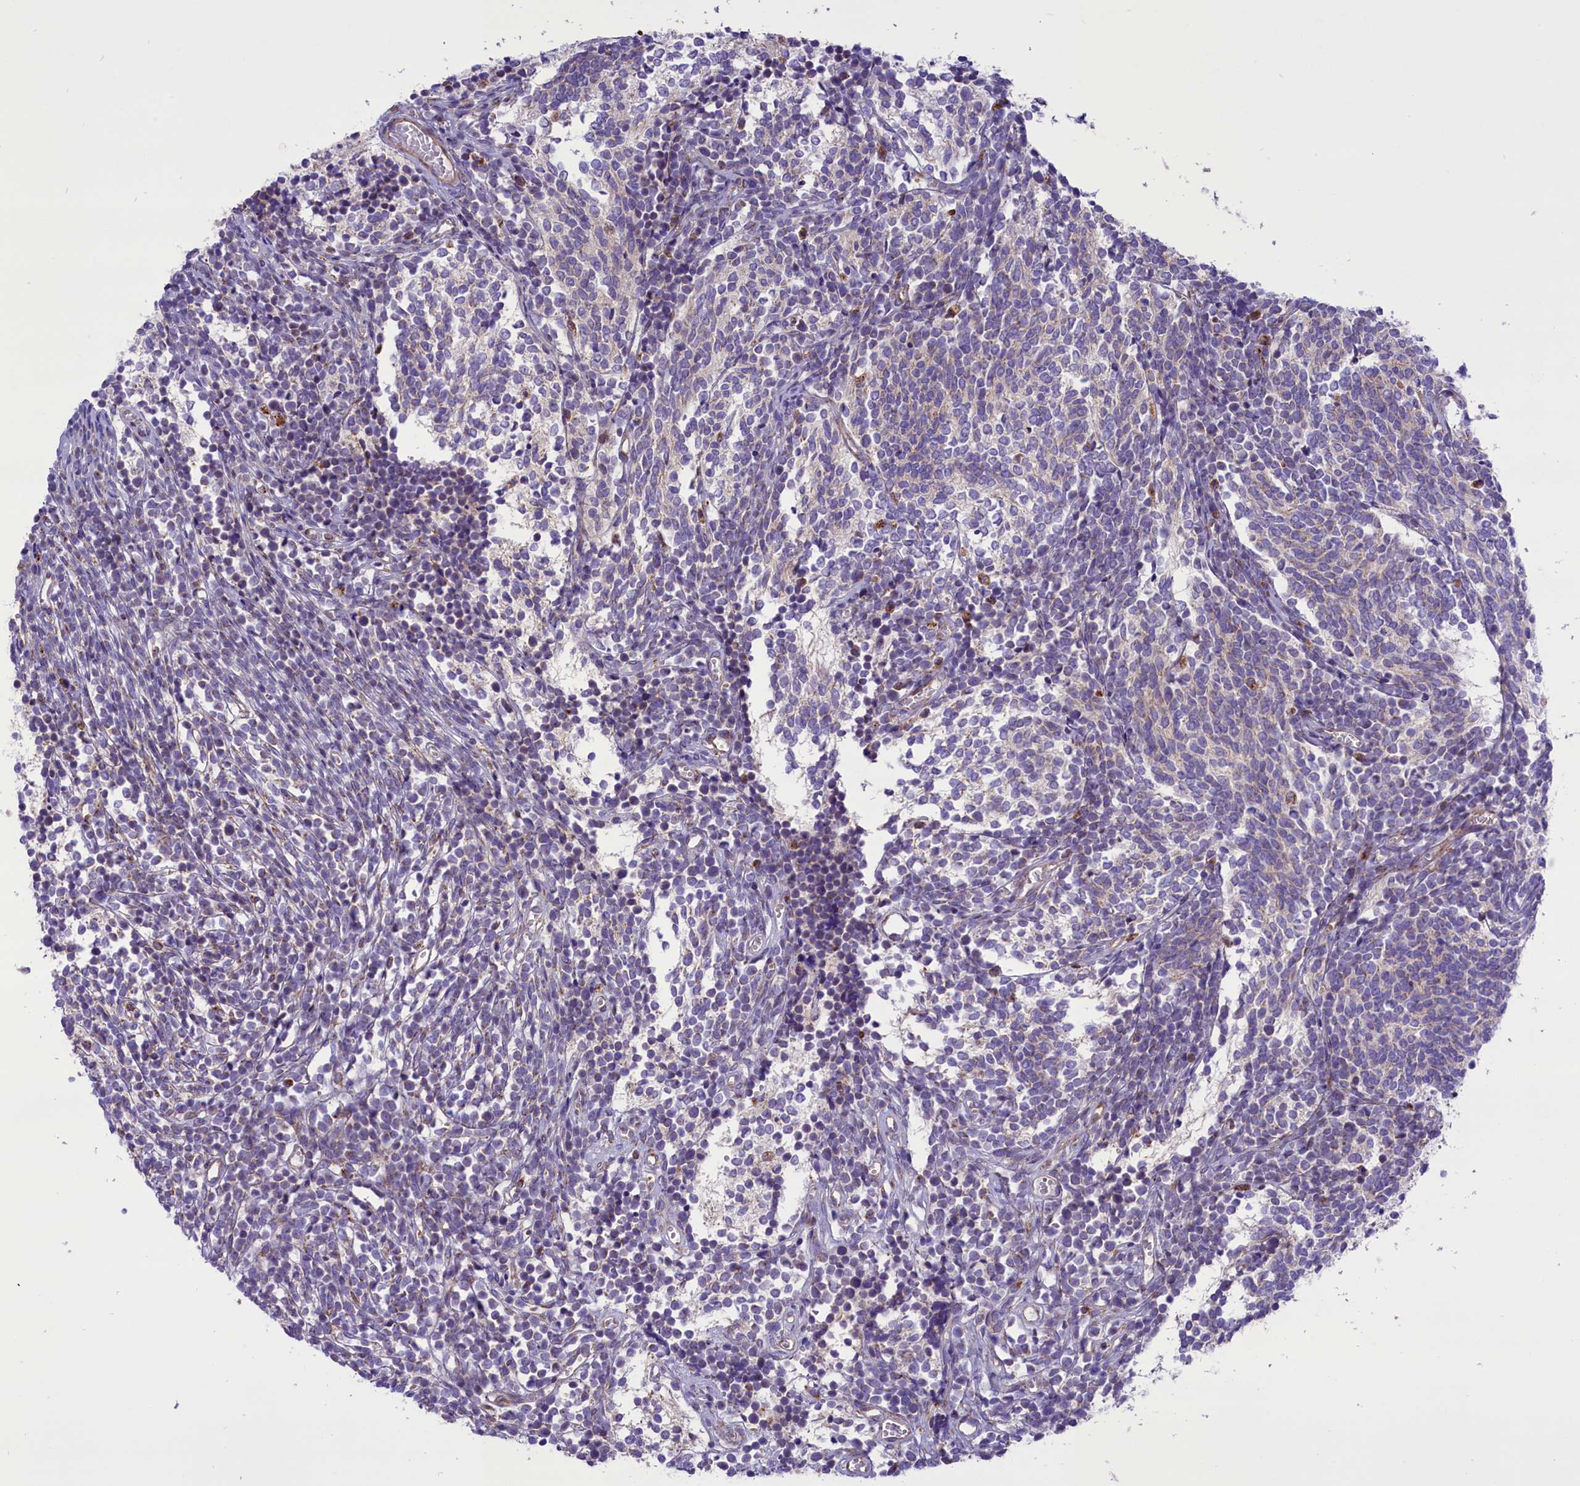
{"staining": {"intensity": "negative", "quantity": "none", "location": "none"}, "tissue": "glioma", "cell_type": "Tumor cells", "image_type": "cancer", "snomed": [{"axis": "morphology", "description": "Glioma, malignant, Low grade"}, {"axis": "topography", "description": "Brain"}], "caption": "High magnification brightfield microscopy of malignant low-grade glioma stained with DAB (brown) and counterstained with hematoxylin (blue): tumor cells show no significant positivity.", "gene": "PTPRU", "patient": {"sex": "female", "age": 1}}